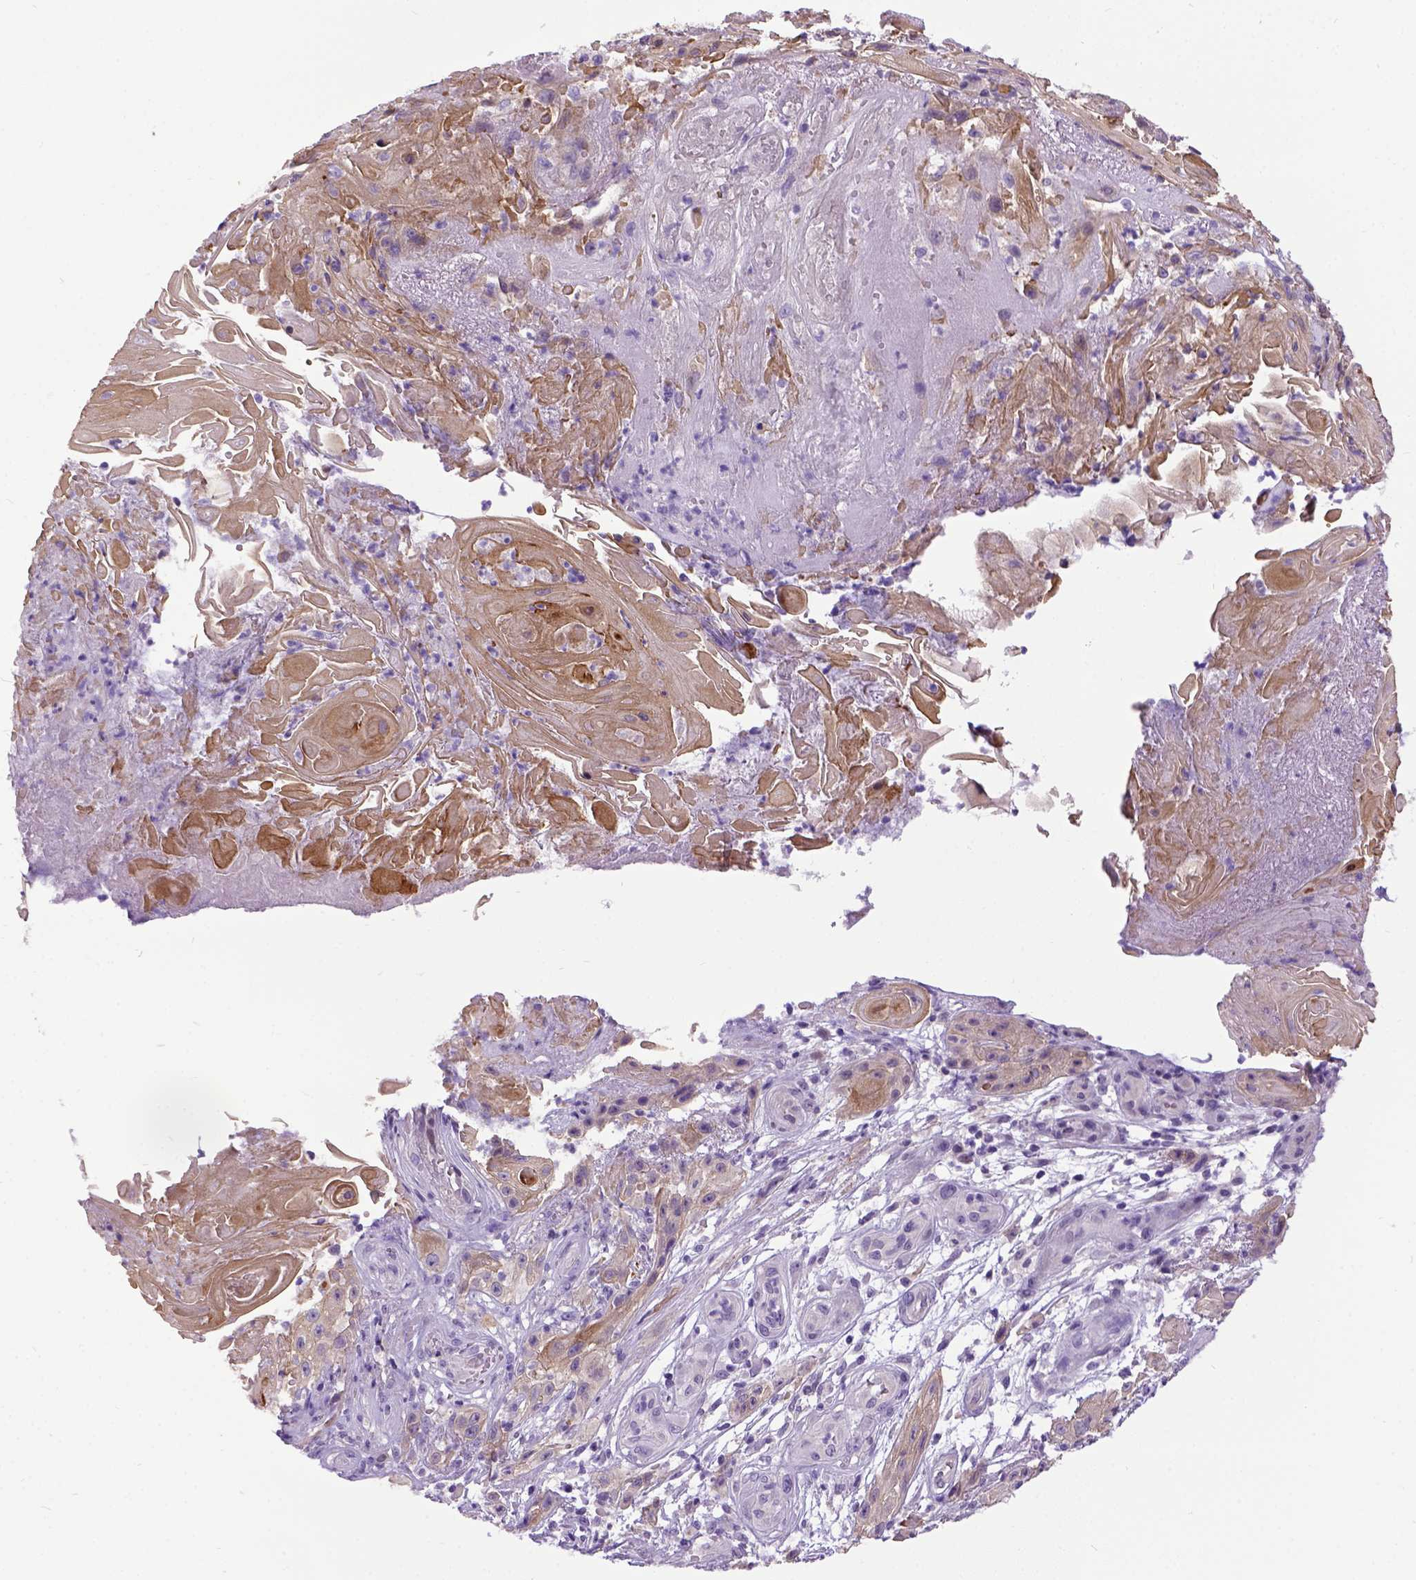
{"staining": {"intensity": "weak", "quantity": "25%-75%", "location": "cytoplasmic/membranous"}, "tissue": "skin cancer", "cell_type": "Tumor cells", "image_type": "cancer", "snomed": [{"axis": "morphology", "description": "Squamous cell carcinoma, NOS"}, {"axis": "topography", "description": "Skin"}], "caption": "Squamous cell carcinoma (skin) tissue reveals weak cytoplasmic/membranous positivity in about 25%-75% of tumor cells, visualized by immunohistochemistry. (DAB IHC, brown staining for protein, blue staining for nuclei).", "gene": "NEK5", "patient": {"sex": "male", "age": 62}}